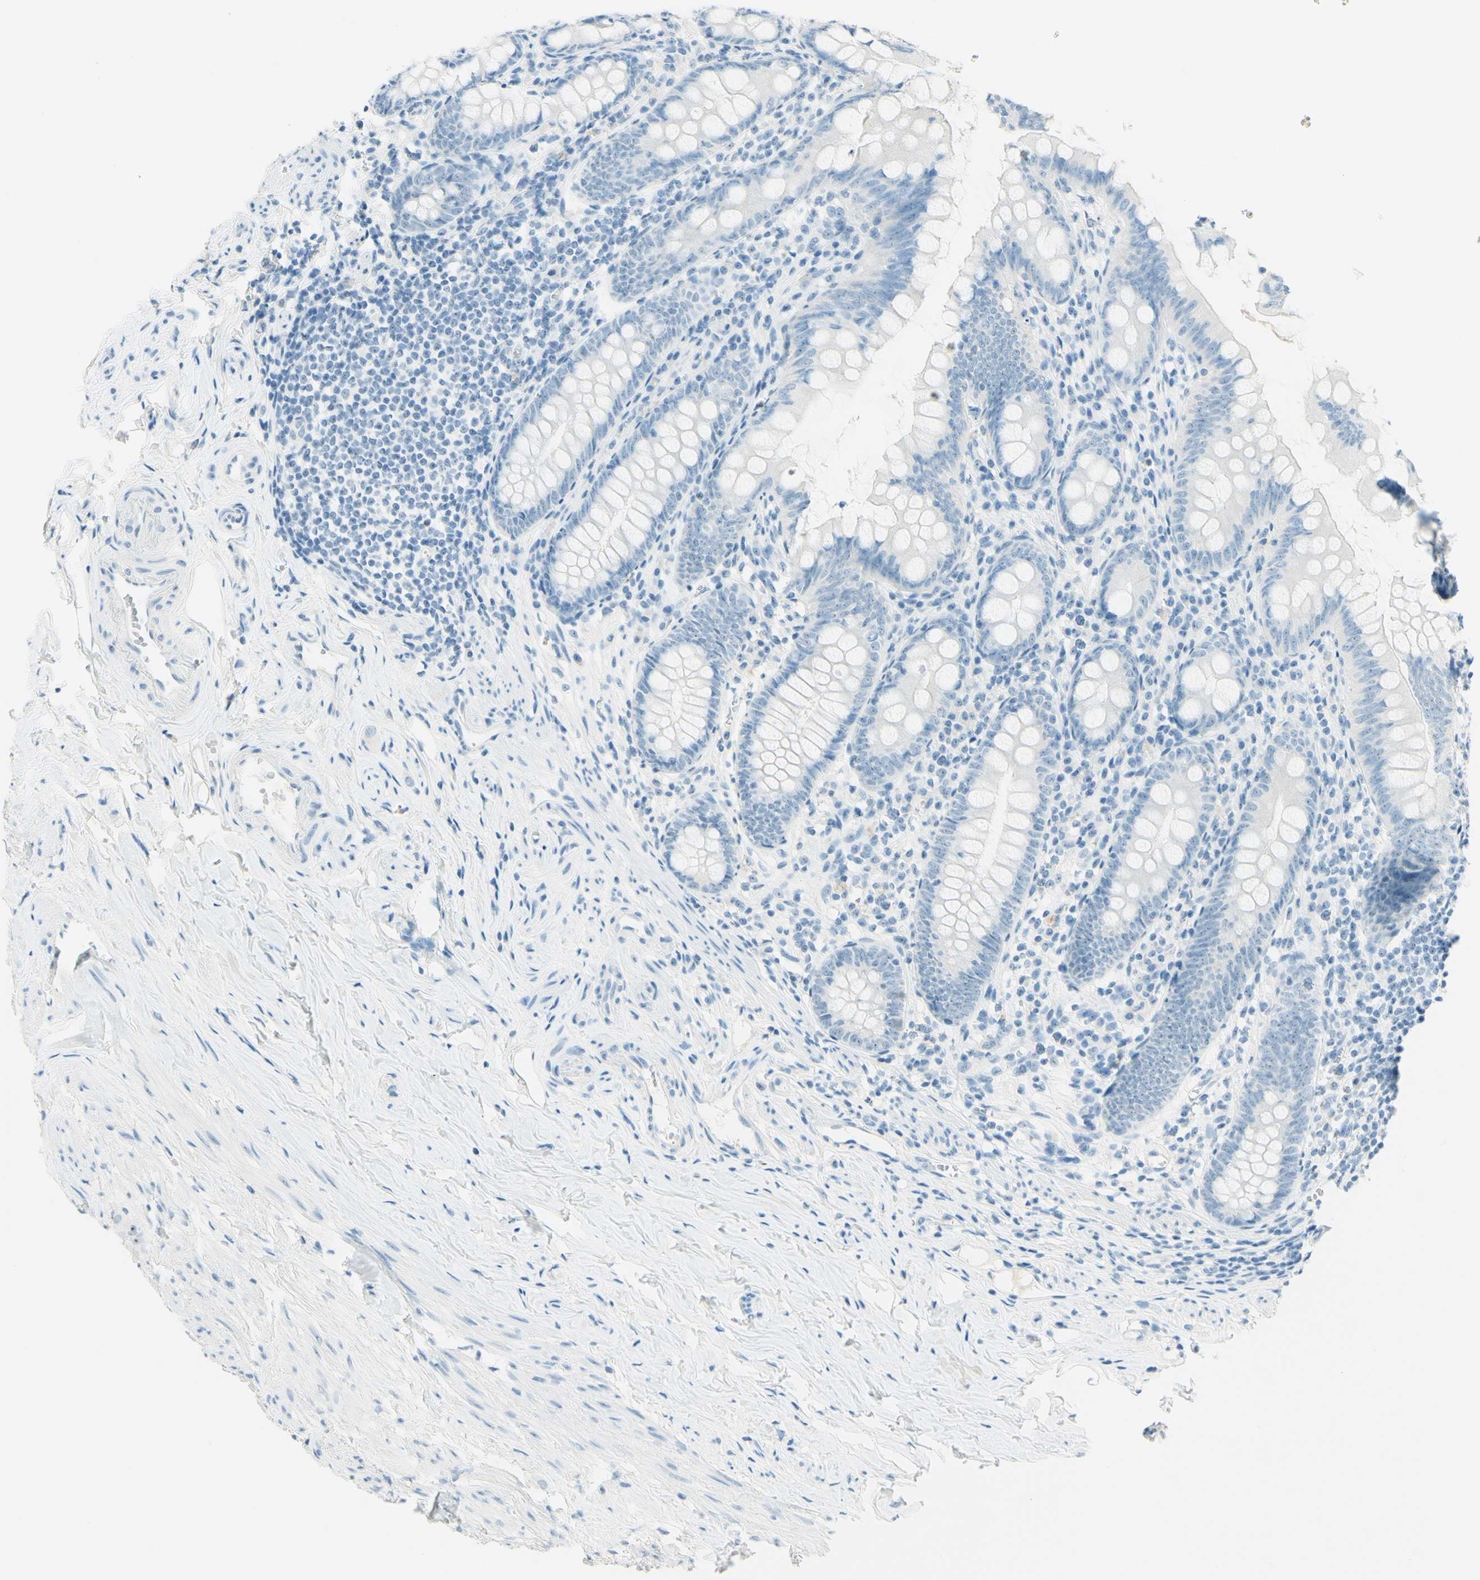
{"staining": {"intensity": "weak", "quantity": "<25%", "location": "nuclear"}, "tissue": "appendix", "cell_type": "Glandular cells", "image_type": "normal", "snomed": [{"axis": "morphology", "description": "Normal tissue, NOS"}, {"axis": "topography", "description": "Appendix"}], "caption": "Immunohistochemistry of normal human appendix shows no positivity in glandular cells.", "gene": "FMR1NB", "patient": {"sex": "female", "age": 77}}